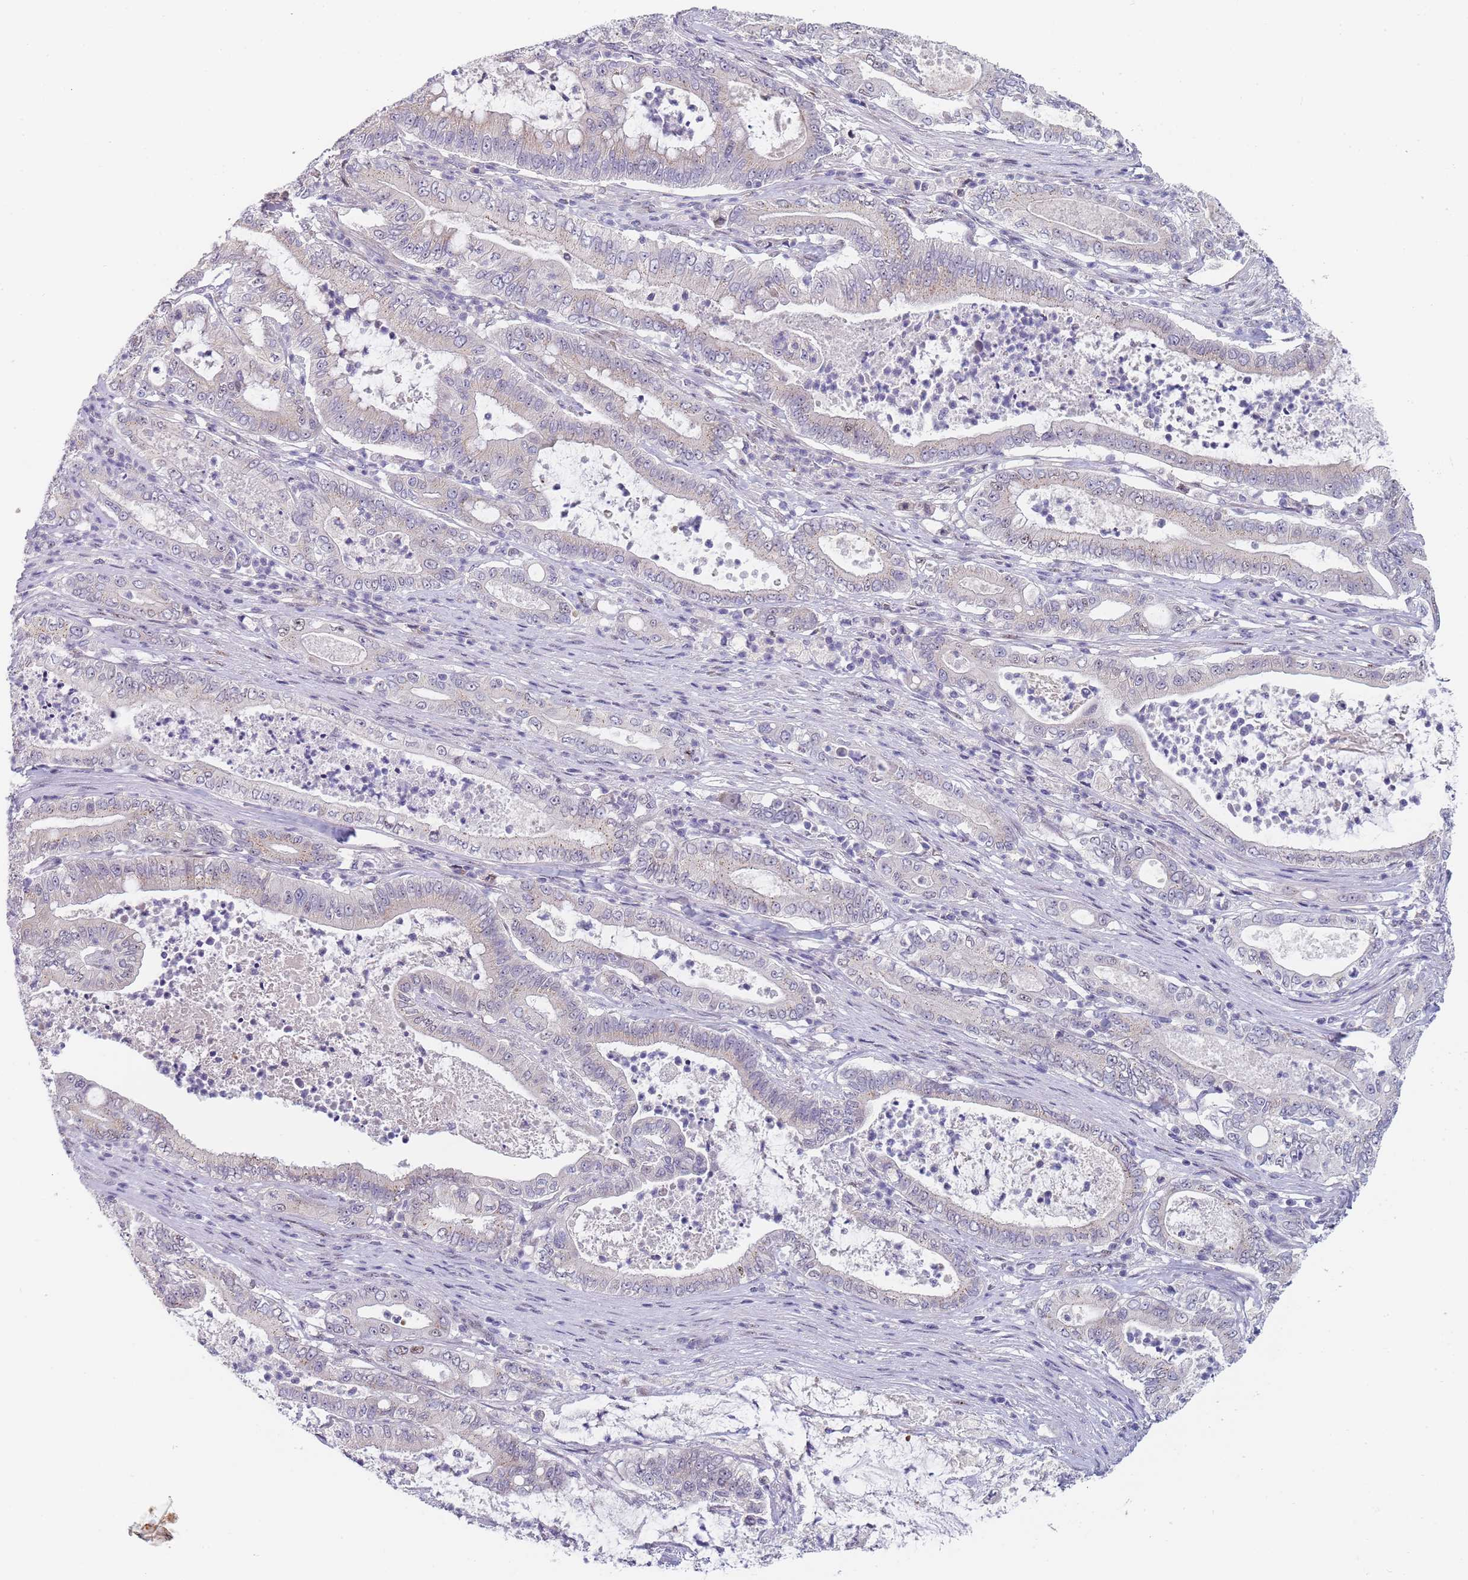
{"staining": {"intensity": "negative", "quantity": "none", "location": "none"}, "tissue": "pancreatic cancer", "cell_type": "Tumor cells", "image_type": "cancer", "snomed": [{"axis": "morphology", "description": "Adenocarcinoma, NOS"}, {"axis": "topography", "description": "Pancreas"}], "caption": "High power microscopy histopathology image of an immunohistochemistry (IHC) photomicrograph of pancreatic adenocarcinoma, revealing no significant positivity in tumor cells. (Brightfield microscopy of DAB immunohistochemistry (IHC) at high magnification).", "gene": "PLCL2", "patient": {"sex": "male", "age": 71}}